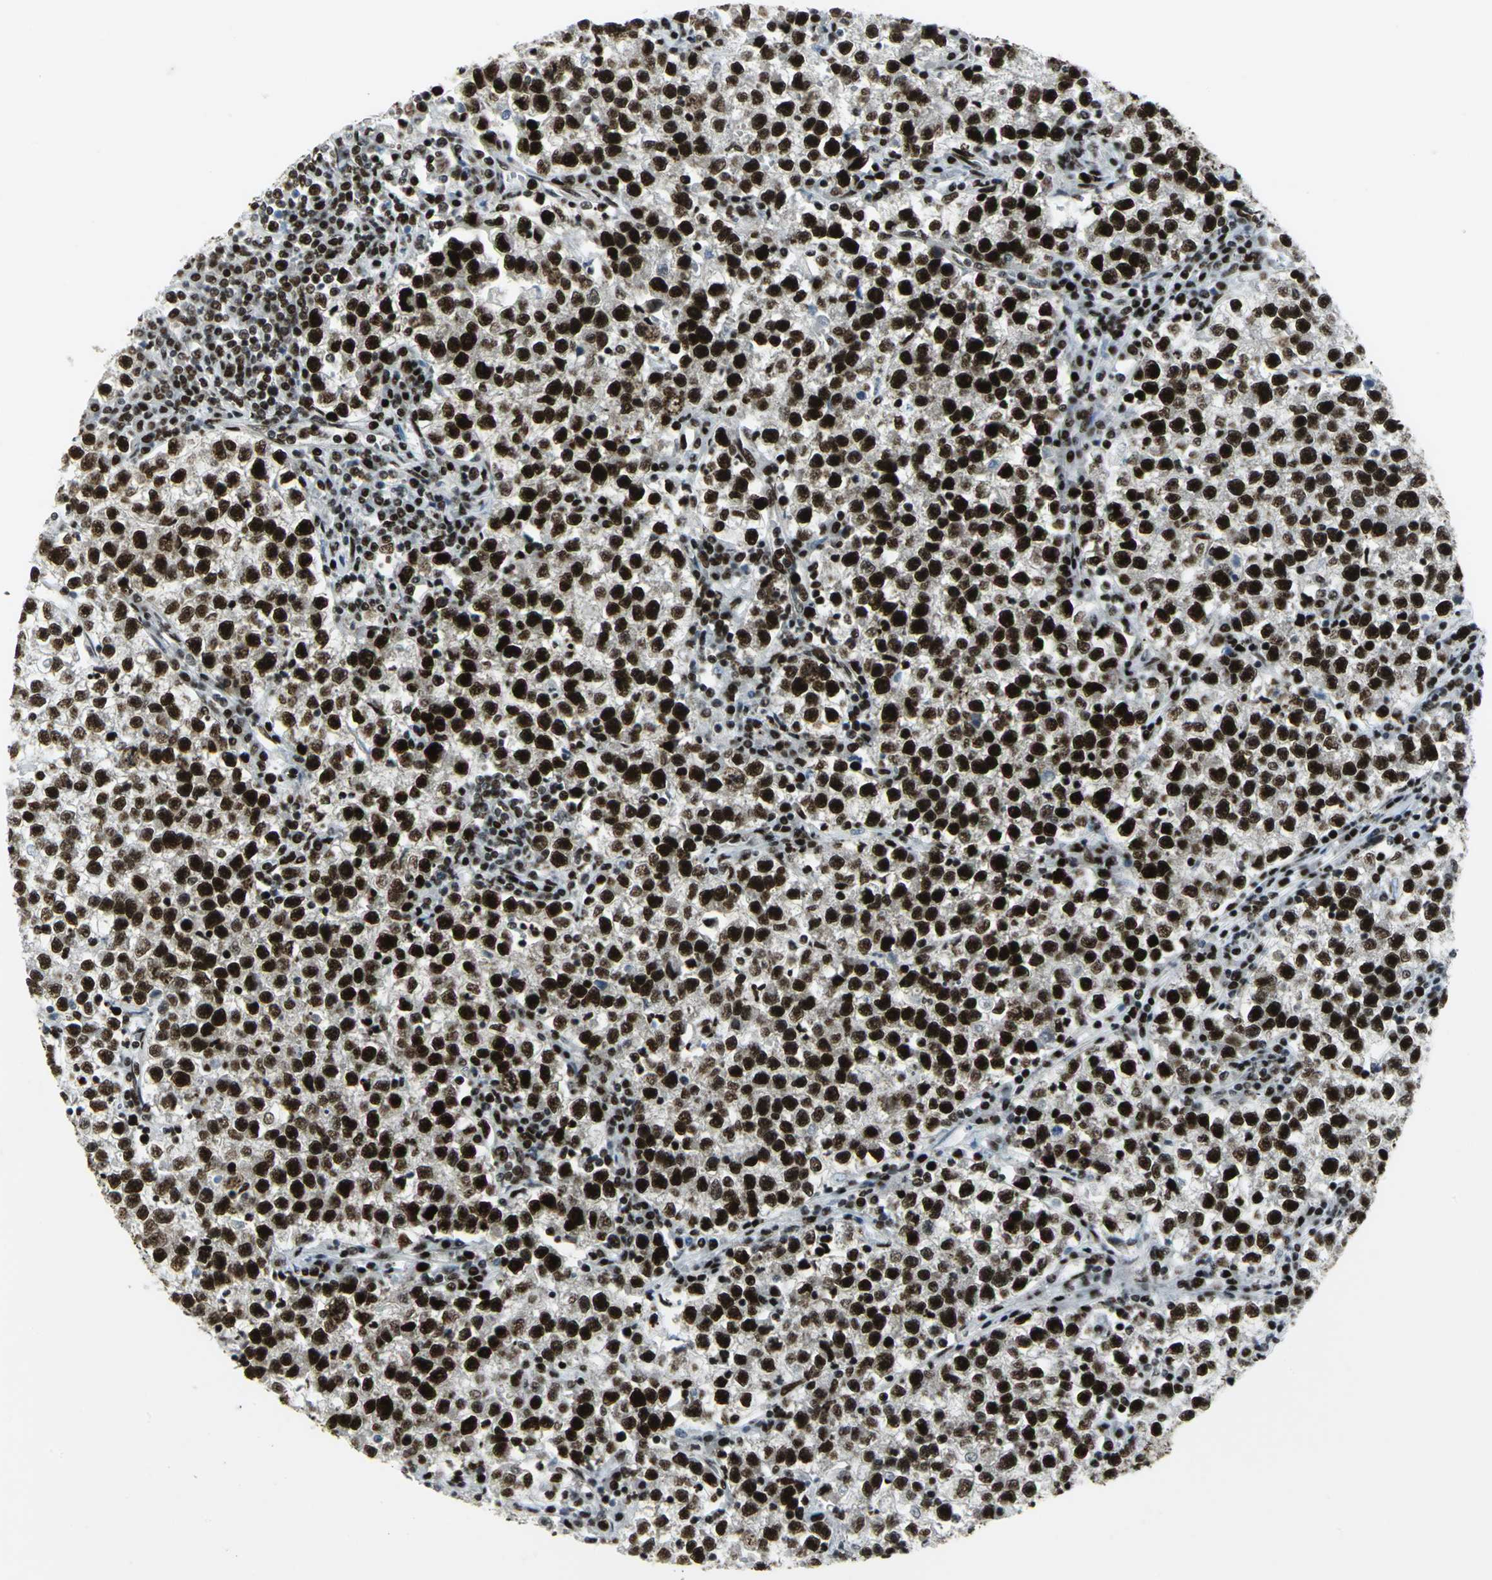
{"staining": {"intensity": "strong", "quantity": ">75%", "location": "nuclear"}, "tissue": "testis cancer", "cell_type": "Tumor cells", "image_type": "cancer", "snomed": [{"axis": "morphology", "description": "Seminoma, NOS"}, {"axis": "topography", "description": "Testis"}], "caption": "This histopathology image reveals IHC staining of testis seminoma, with high strong nuclear positivity in approximately >75% of tumor cells.", "gene": "SMARCA4", "patient": {"sex": "male", "age": 22}}